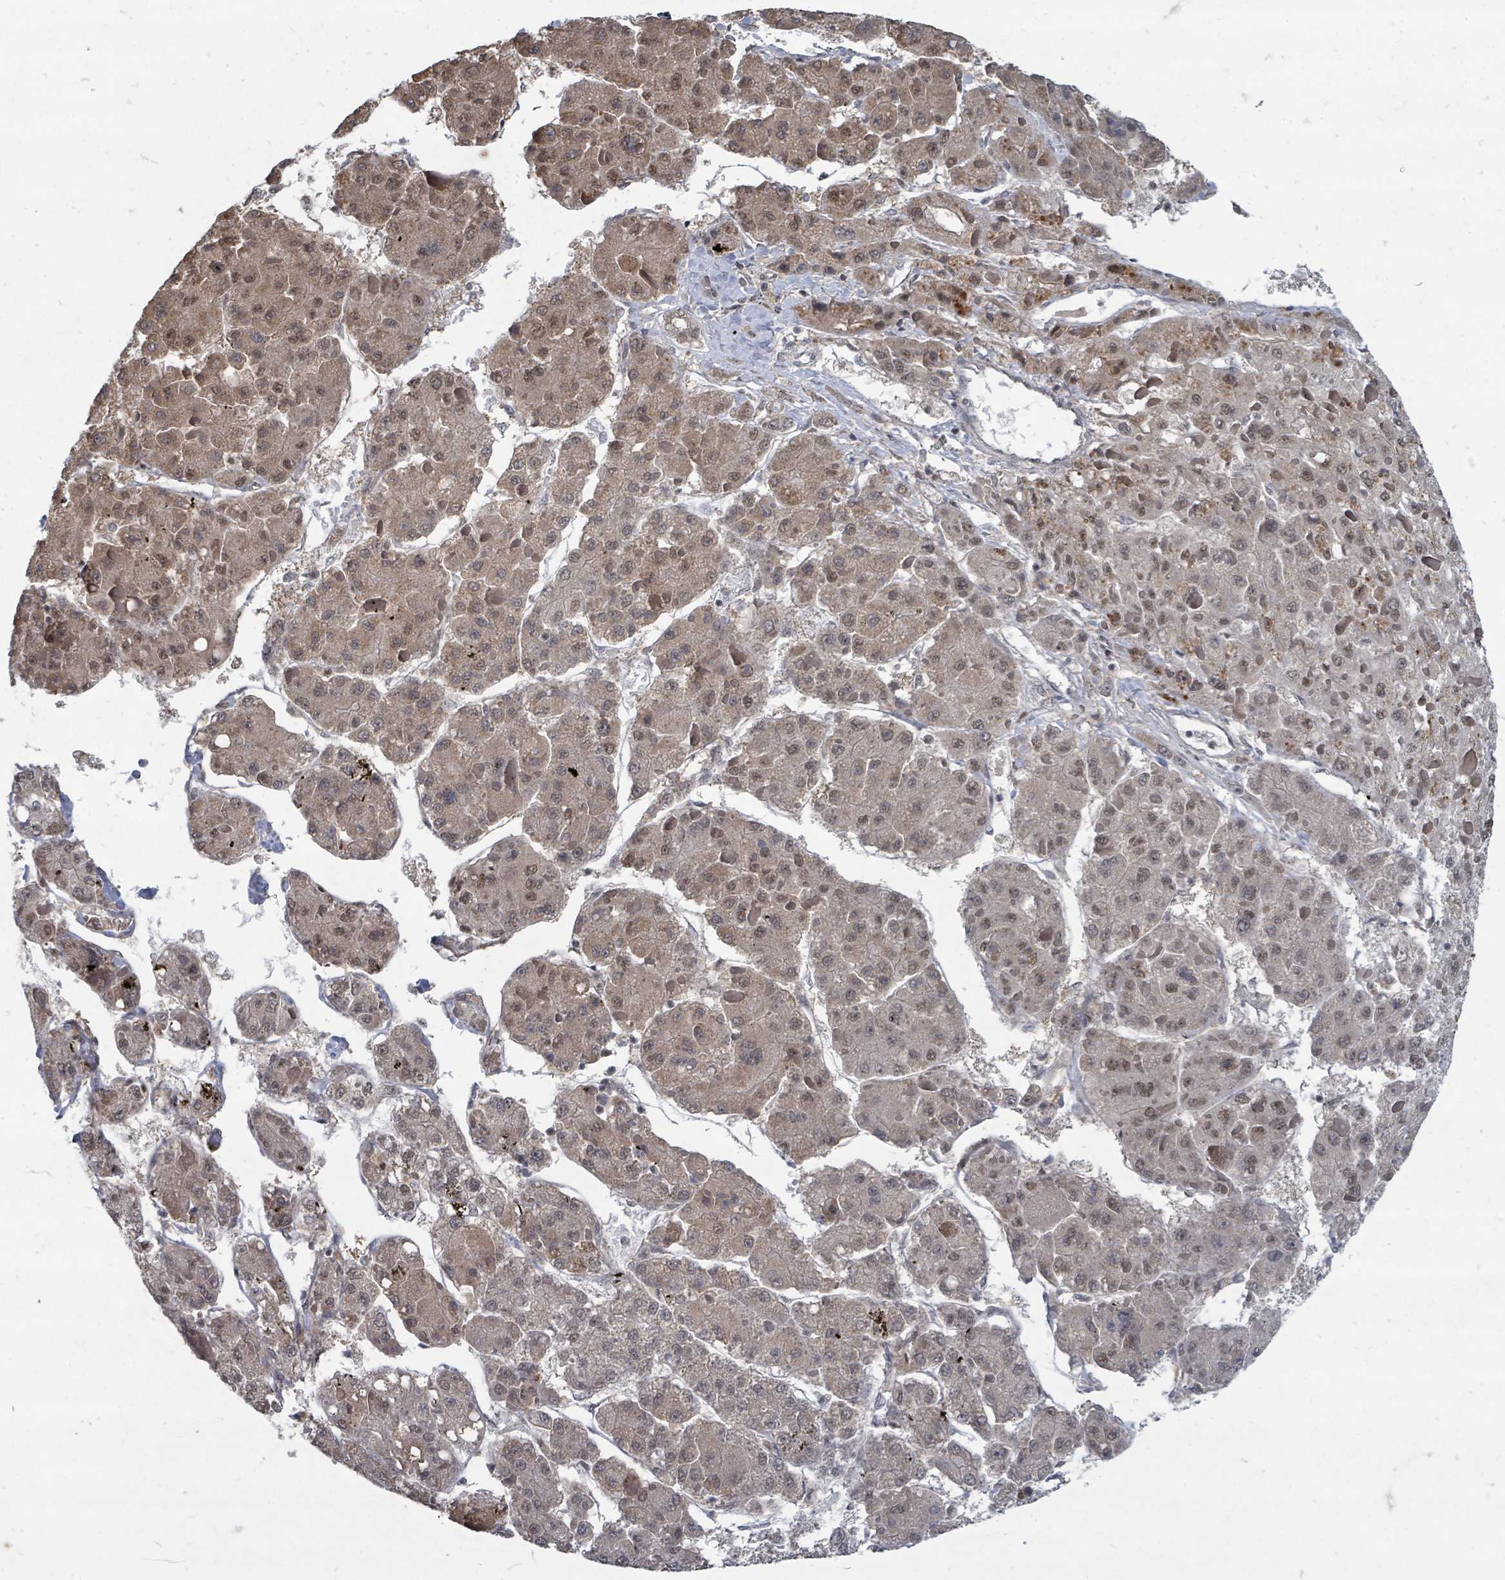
{"staining": {"intensity": "moderate", "quantity": ">75%", "location": "cytoplasmic/membranous,nuclear"}, "tissue": "liver cancer", "cell_type": "Tumor cells", "image_type": "cancer", "snomed": [{"axis": "morphology", "description": "Carcinoma, Hepatocellular, NOS"}, {"axis": "topography", "description": "Liver"}], "caption": "A micrograph of human liver cancer stained for a protein displays moderate cytoplasmic/membranous and nuclear brown staining in tumor cells.", "gene": "MAGOHB", "patient": {"sex": "female", "age": 73}}